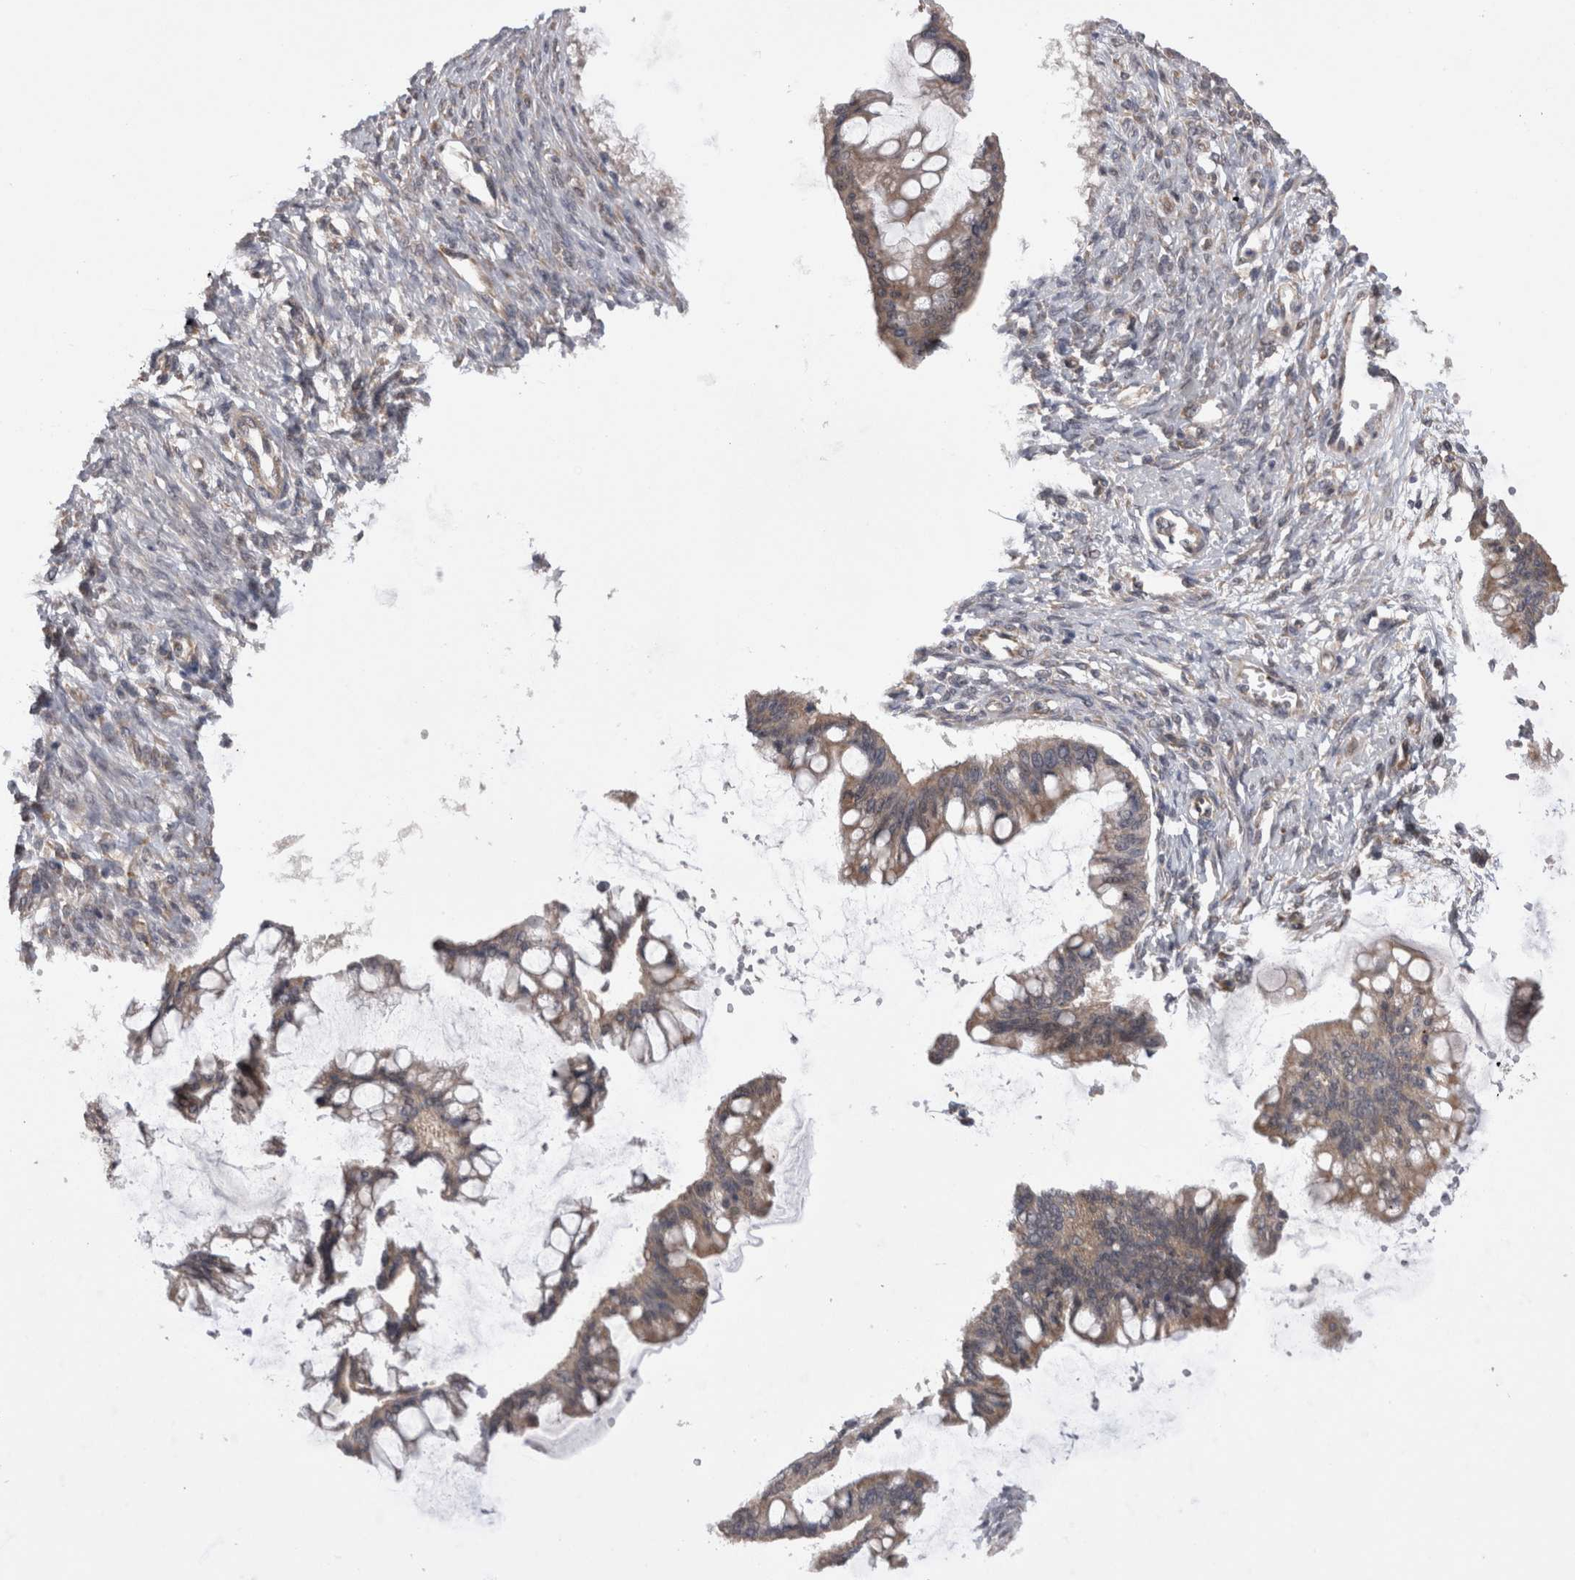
{"staining": {"intensity": "weak", "quantity": "<25%", "location": "cytoplasmic/membranous"}, "tissue": "ovarian cancer", "cell_type": "Tumor cells", "image_type": "cancer", "snomed": [{"axis": "morphology", "description": "Cystadenocarcinoma, mucinous, NOS"}, {"axis": "topography", "description": "Ovary"}], "caption": "The image exhibits no staining of tumor cells in ovarian mucinous cystadenocarcinoma. Nuclei are stained in blue.", "gene": "ARHGAP29", "patient": {"sex": "female", "age": 73}}